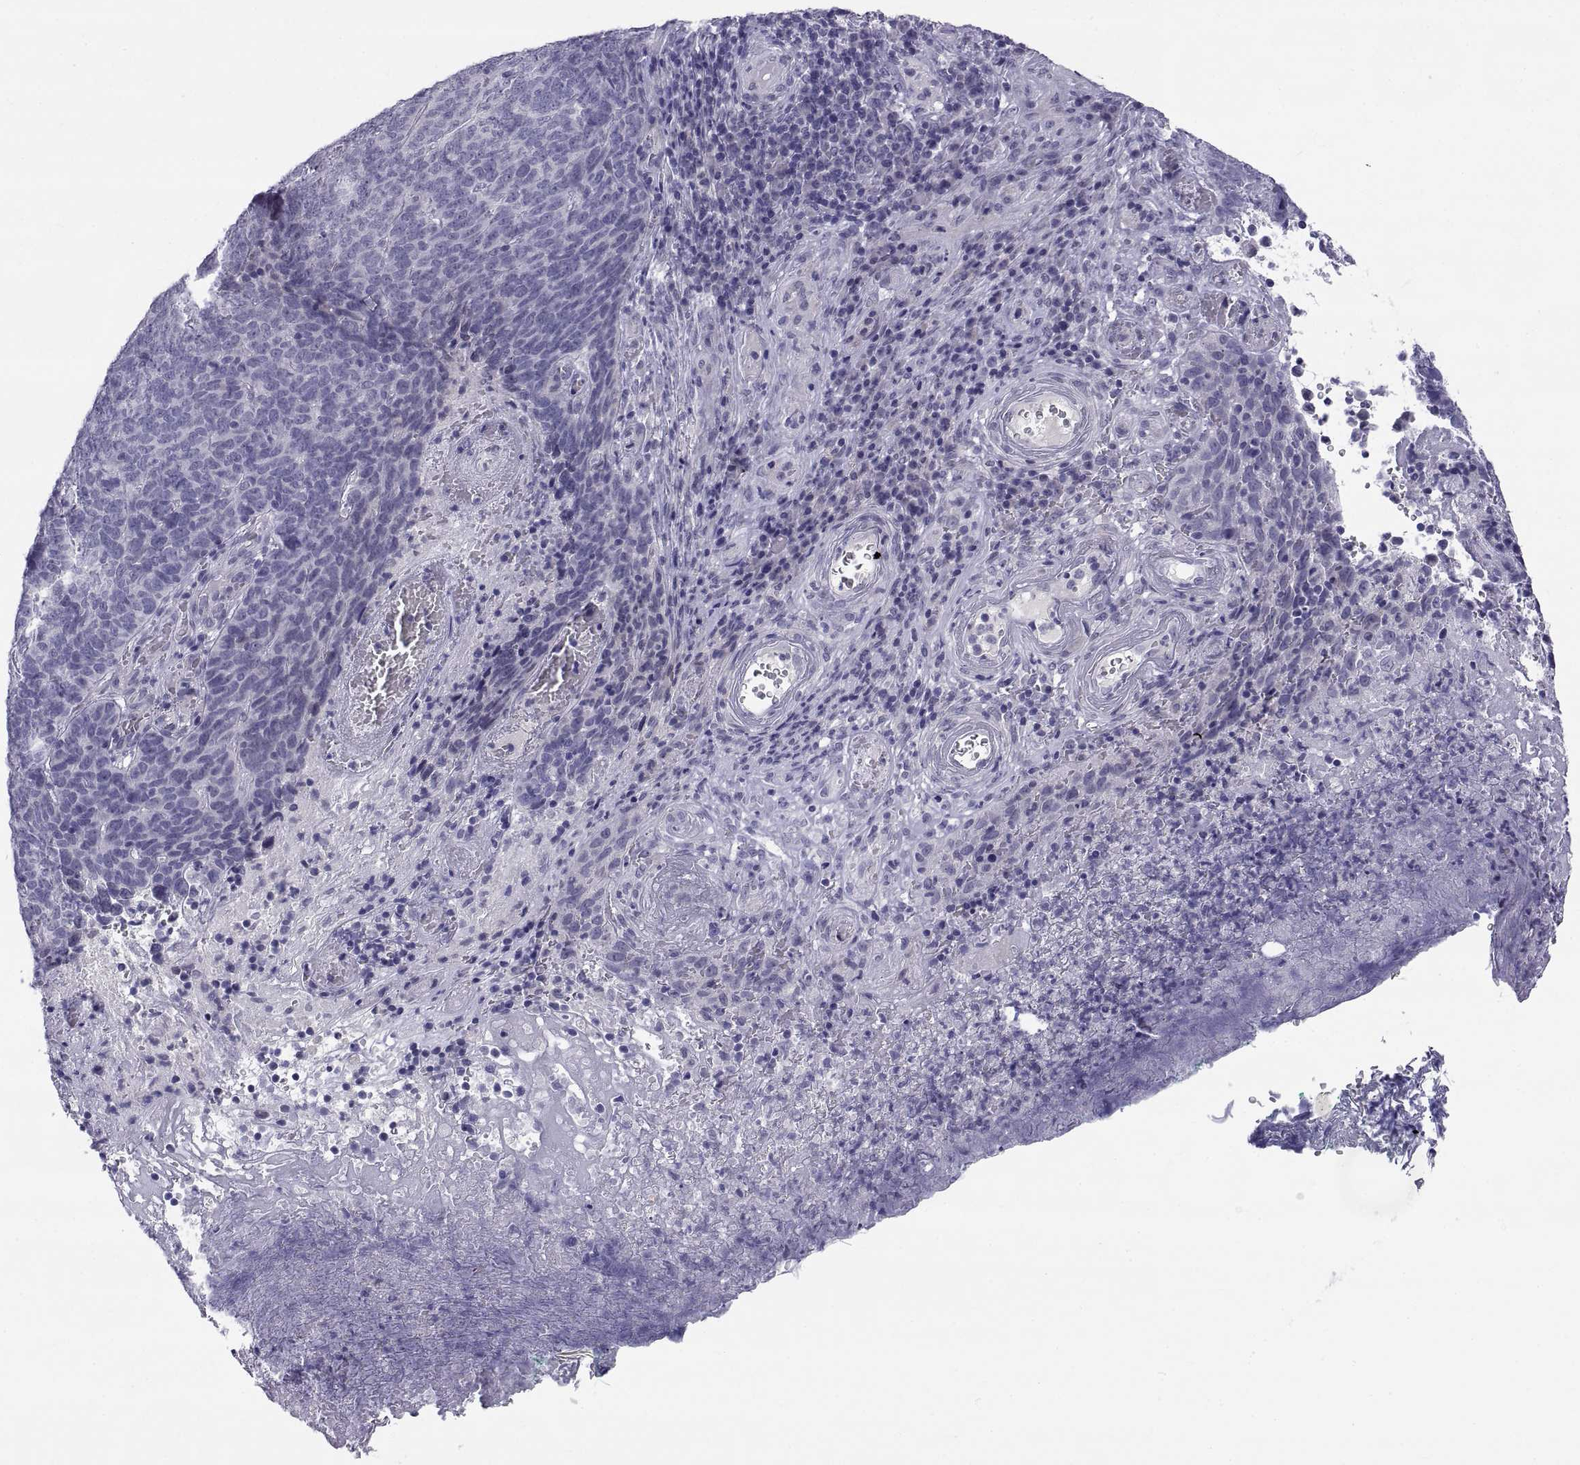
{"staining": {"intensity": "negative", "quantity": "none", "location": "none"}, "tissue": "skin cancer", "cell_type": "Tumor cells", "image_type": "cancer", "snomed": [{"axis": "morphology", "description": "Squamous cell carcinoma, NOS"}, {"axis": "topography", "description": "Skin"}, {"axis": "topography", "description": "Anal"}], "caption": "Immunohistochemistry (IHC) histopathology image of neoplastic tissue: human skin squamous cell carcinoma stained with DAB shows no significant protein staining in tumor cells.", "gene": "TEX13A", "patient": {"sex": "female", "age": 51}}